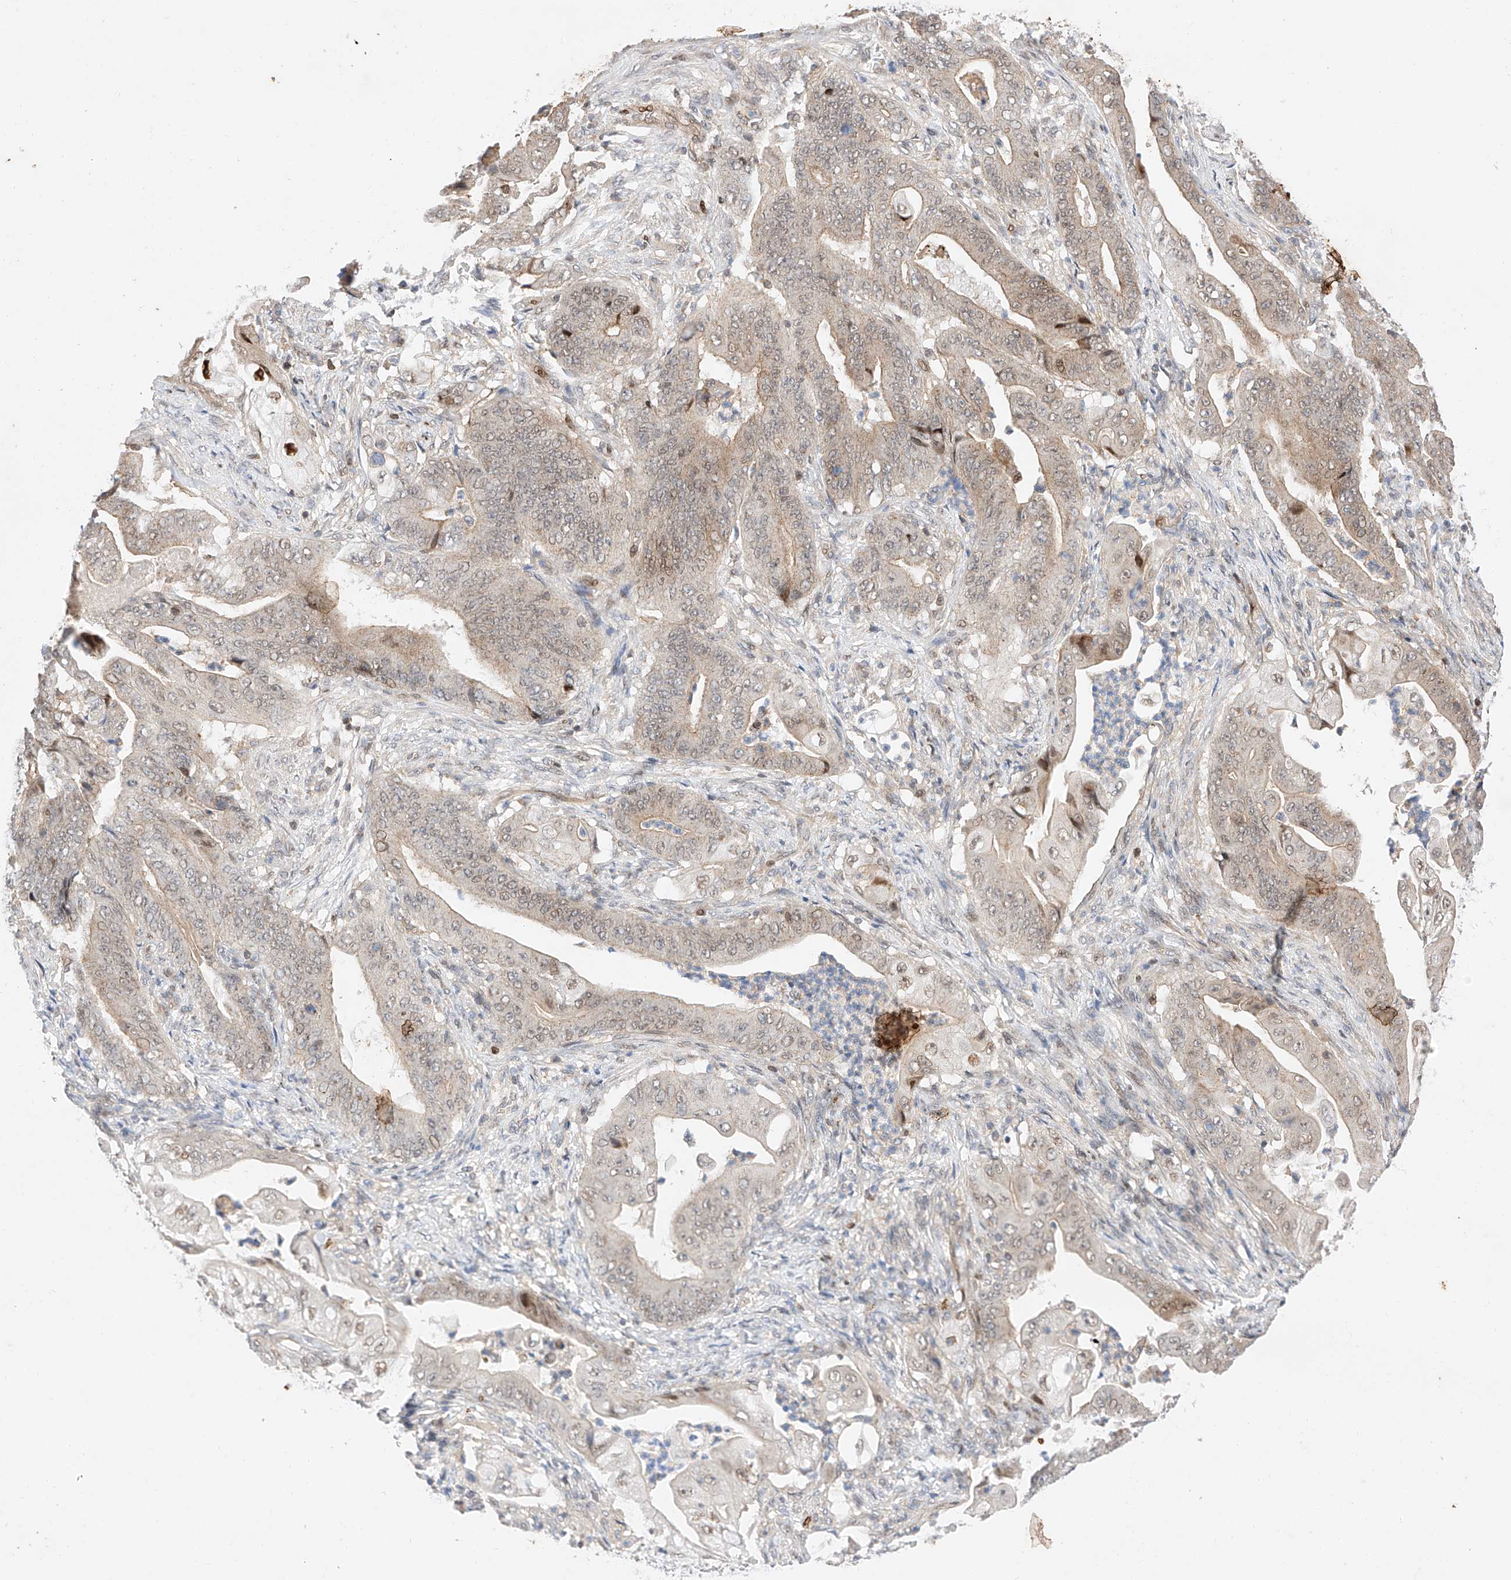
{"staining": {"intensity": "weak", "quantity": "25%-75%", "location": "cytoplasmic/membranous,nuclear"}, "tissue": "stomach cancer", "cell_type": "Tumor cells", "image_type": "cancer", "snomed": [{"axis": "morphology", "description": "Adenocarcinoma, NOS"}, {"axis": "topography", "description": "Stomach"}], "caption": "IHC staining of stomach cancer, which displays low levels of weak cytoplasmic/membranous and nuclear staining in approximately 25%-75% of tumor cells indicating weak cytoplasmic/membranous and nuclear protein staining. The staining was performed using DAB (brown) for protein detection and nuclei were counterstained in hematoxylin (blue).", "gene": "HDAC9", "patient": {"sex": "female", "age": 73}}